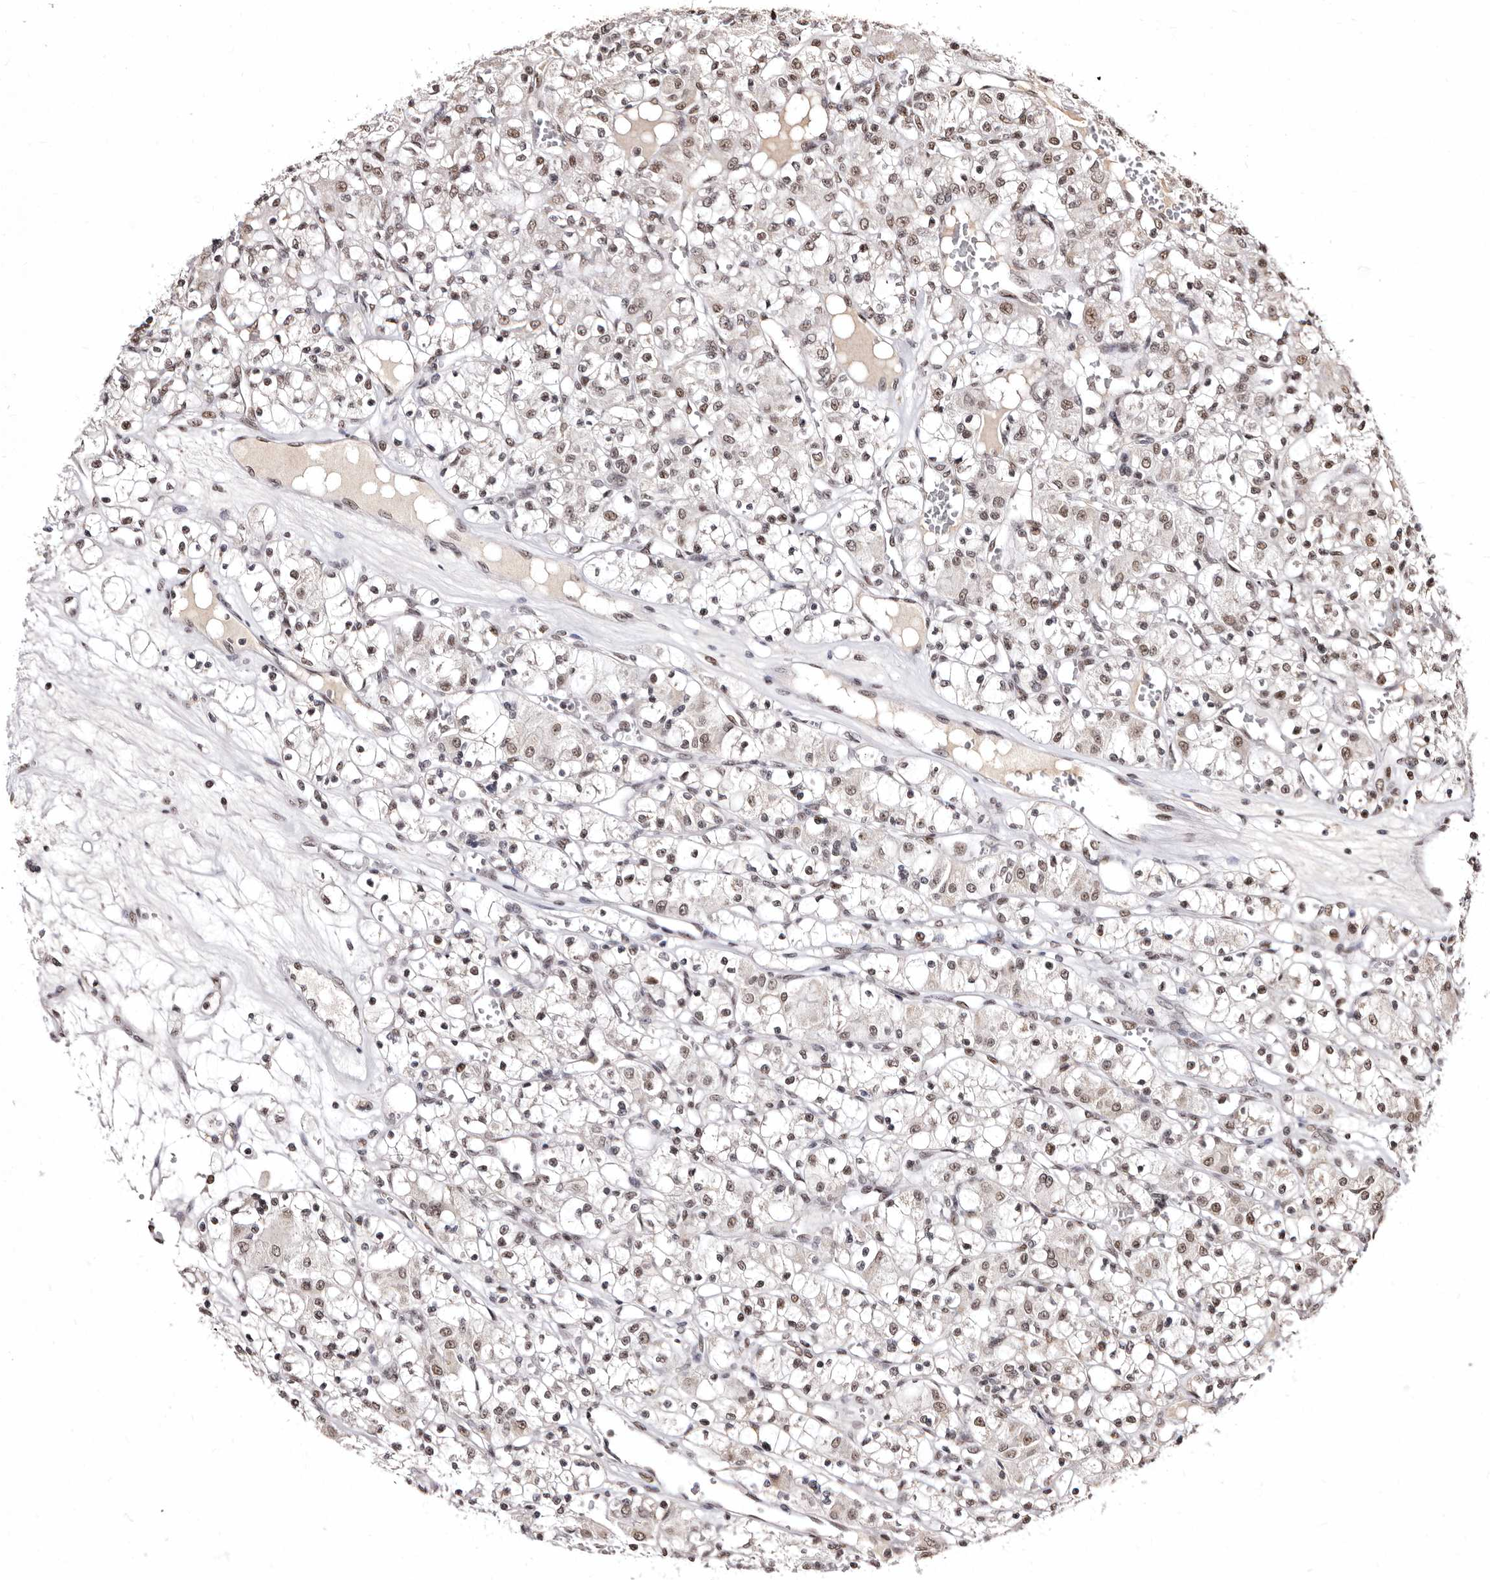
{"staining": {"intensity": "weak", "quantity": ">75%", "location": "nuclear"}, "tissue": "renal cancer", "cell_type": "Tumor cells", "image_type": "cancer", "snomed": [{"axis": "morphology", "description": "Adenocarcinoma, NOS"}, {"axis": "topography", "description": "Kidney"}], "caption": "IHC micrograph of neoplastic tissue: renal adenocarcinoma stained using immunohistochemistry (IHC) reveals low levels of weak protein expression localized specifically in the nuclear of tumor cells, appearing as a nuclear brown color.", "gene": "ANAPC11", "patient": {"sex": "female", "age": 59}}